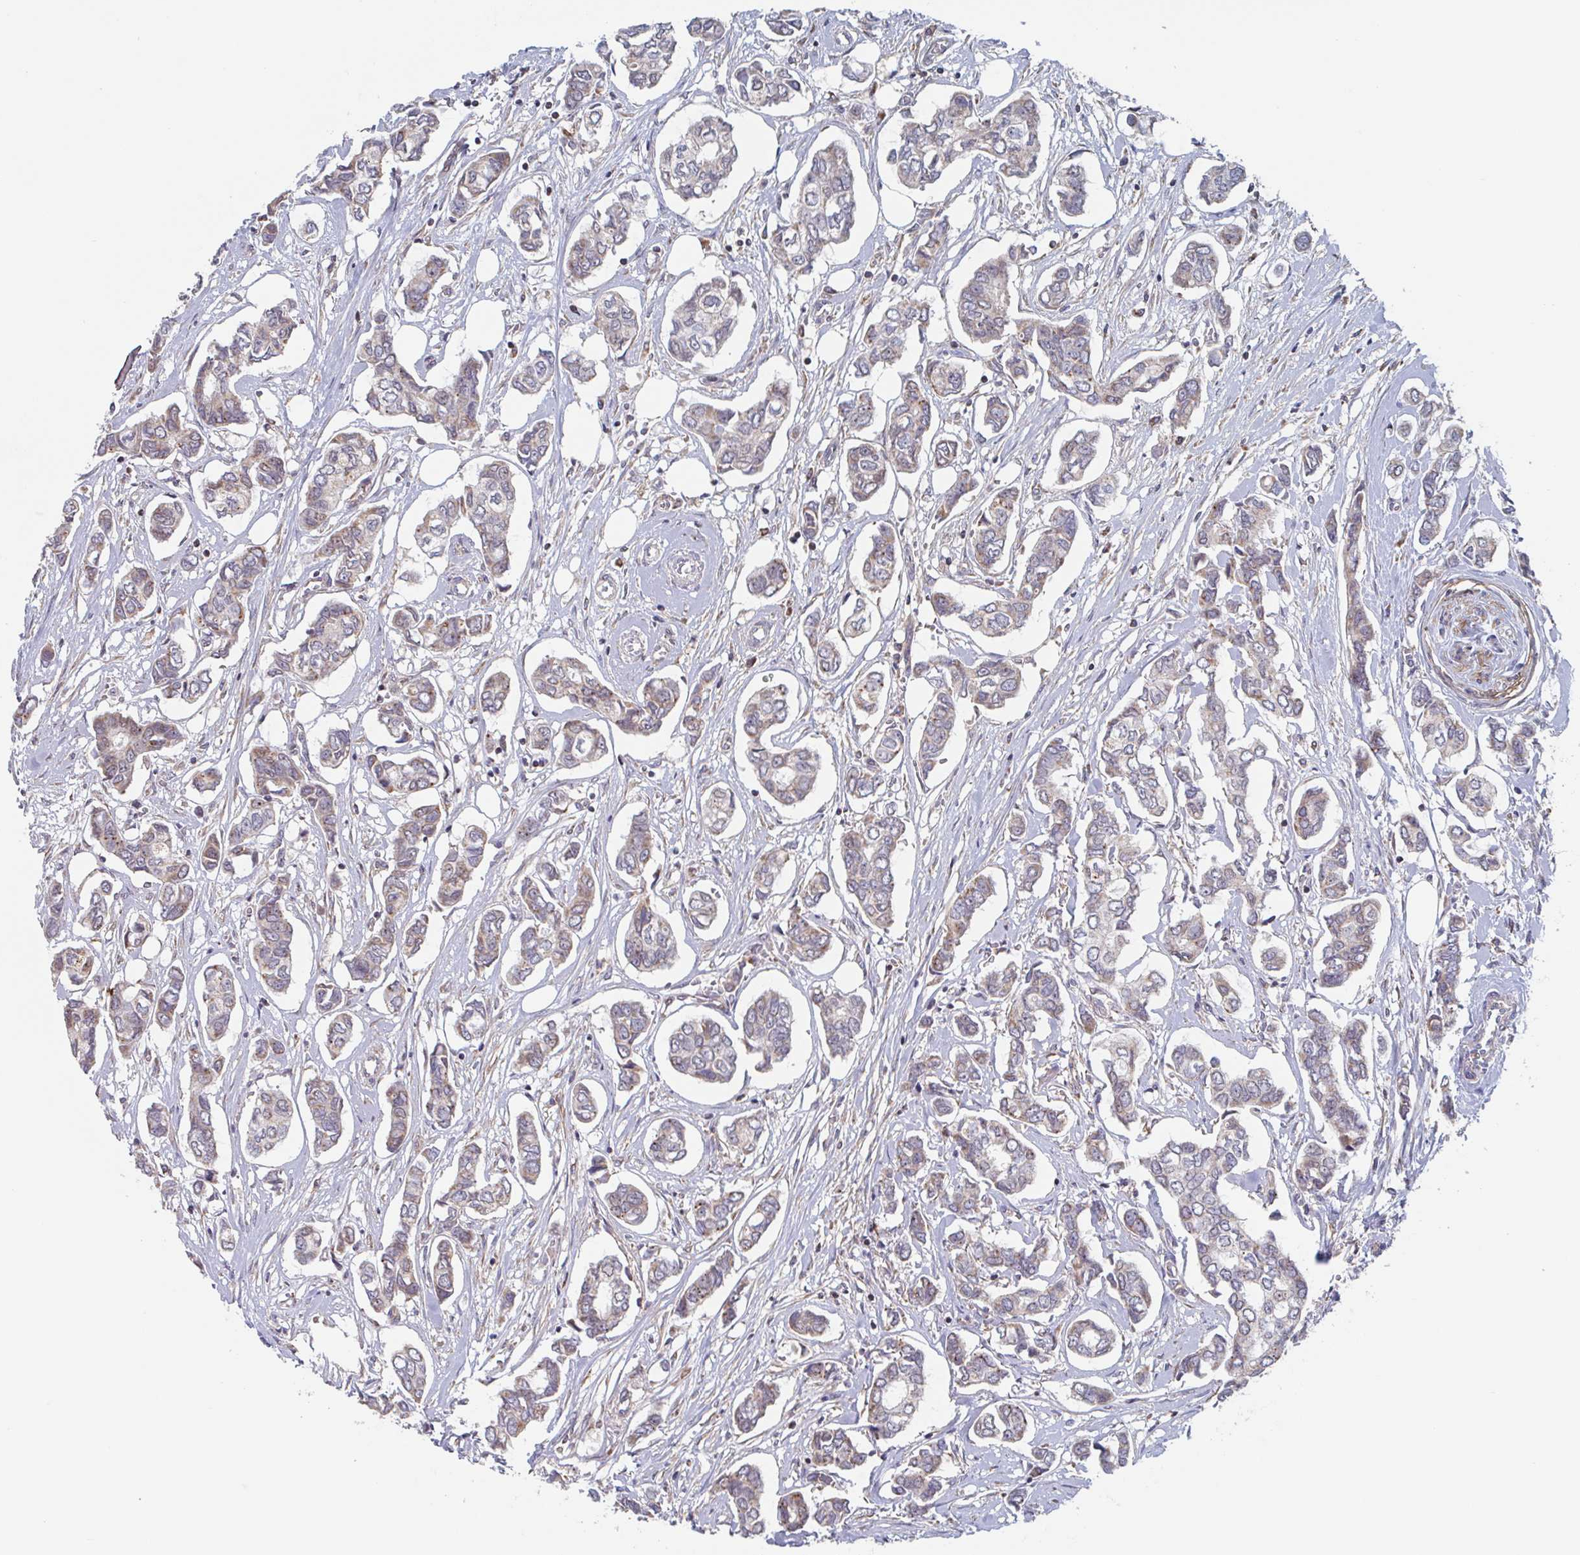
{"staining": {"intensity": "weak", "quantity": "25%-75%", "location": "cytoplasmic/membranous"}, "tissue": "breast cancer", "cell_type": "Tumor cells", "image_type": "cancer", "snomed": [{"axis": "morphology", "description": "Duct carcinoma"}, {"axis": "topography", "description": "Breast"}], "caption": "IHC photomicrograph of human breast cancer (infiltrating ductal carcinoma) stained for a protein (brown), which reveals low levels of weak cytoplasmic/membranous staining in about 25%-75% of tumor cells.", "gene": "SURF1", "patient": {"sex": "female", "age": 73}}